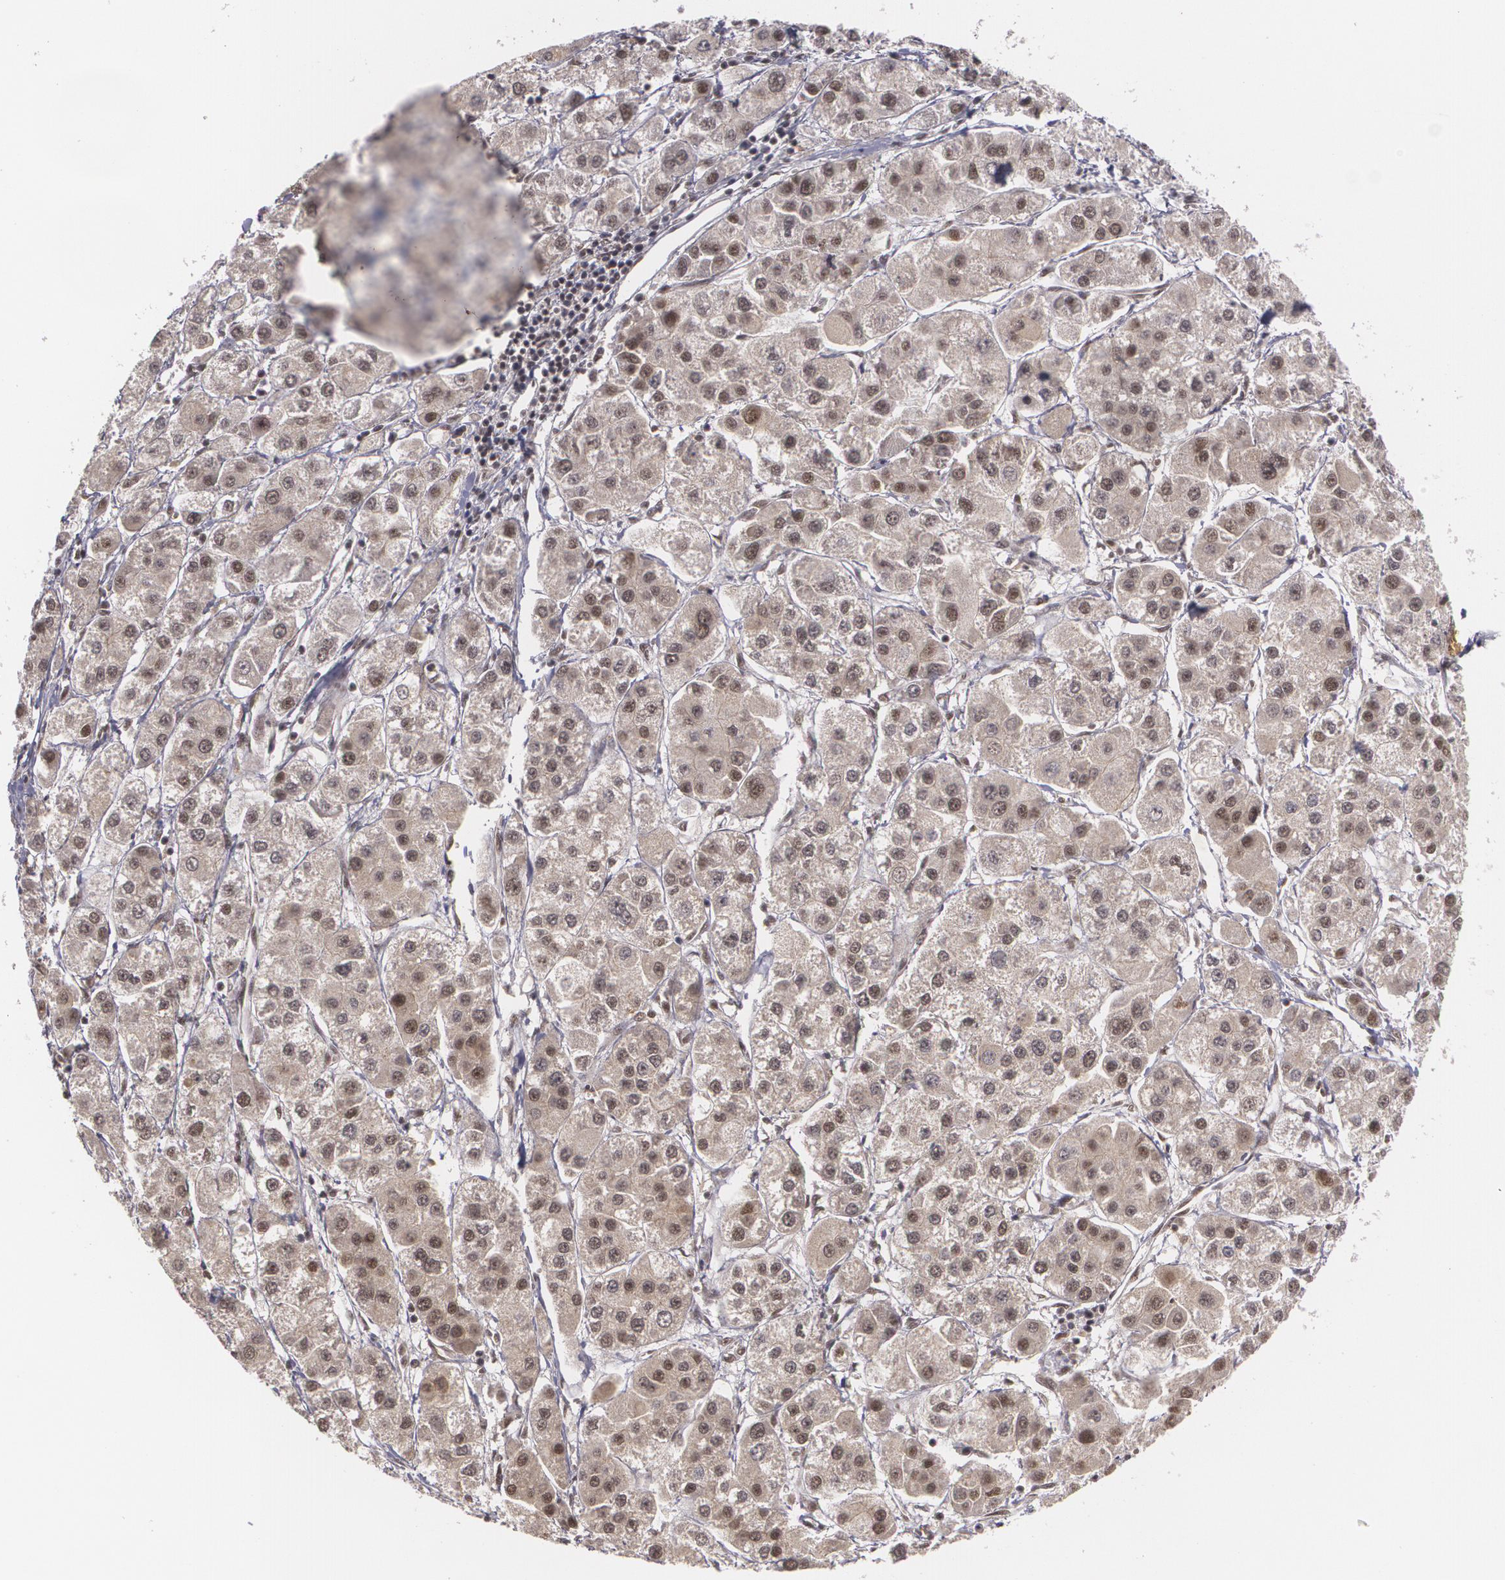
{"staining": {"intensity": "moderate", "quantity": "25%-75%", "location": "cytoplasmic/membranous,nuclear"}, "tissue": "liver cancer", "cell_type": "Tumor cells", "image_type": "cancer", "snomed": [{"axis": "morphology", "description": "Carcinoma, Hepatocellular, NOS"}, {"axis": "topography", "description": "Liver"}], "caption": "Protein staining of liver hepatocellular carcinoma tissue reveals moderate cytoplasmic/membranous and nuclear positivity in about 25%-75% of tumor cells. (Stains: DAB (3,3'-diaminobenzidine) in brown, nuclei in blue, Microscopy: brightfield microscopy at high magnification).", "gene": "RXRB", "patient": {"sex": "female", "age": 85}}